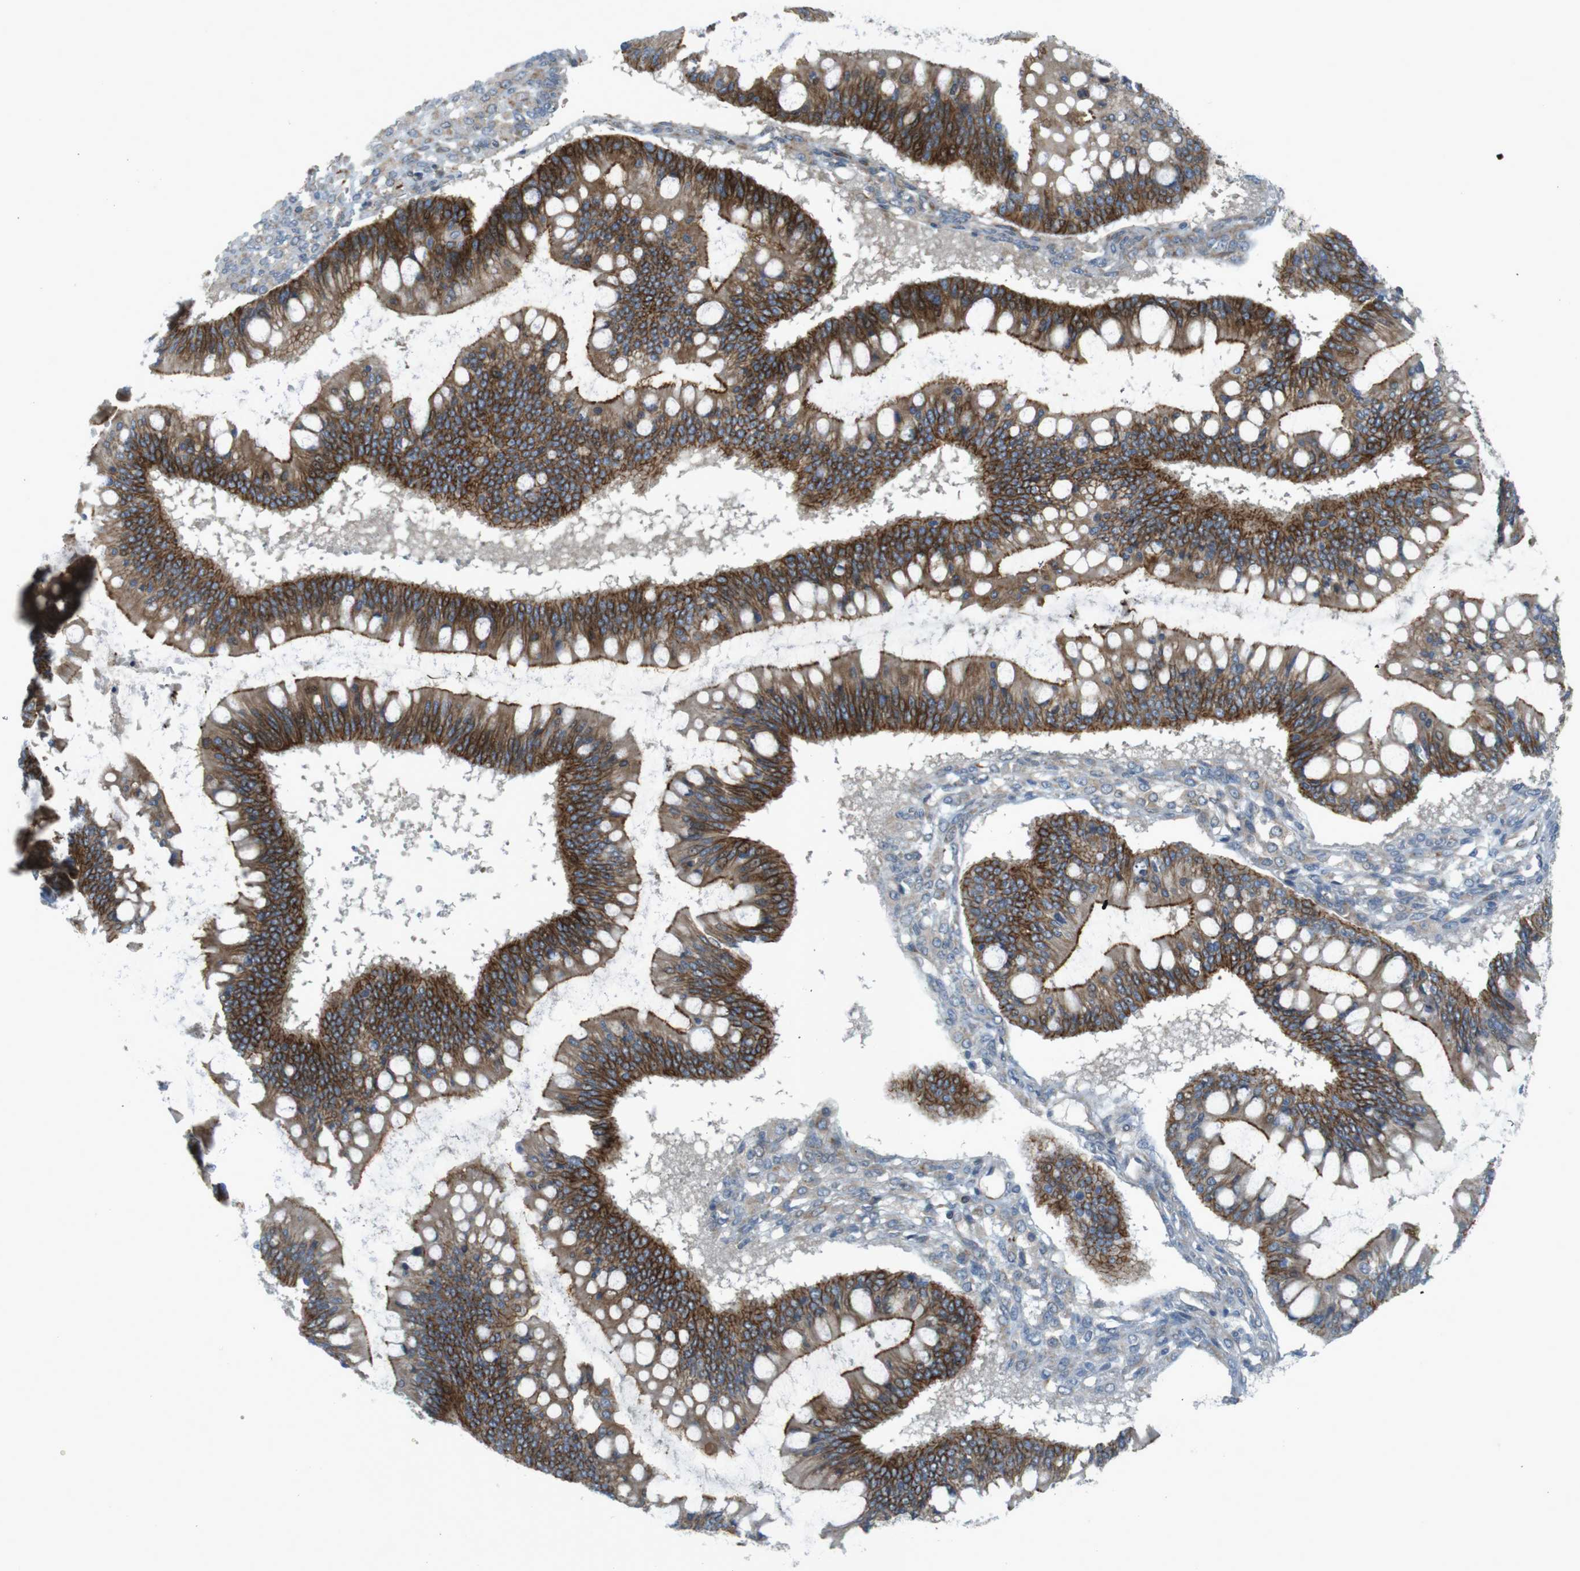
{"staining": {"intensity": "strong", "quantity": ">75%", "location": "cytoplasmic/membranous"}, "tissue": "ovarian cancer", "cell_type": "Tumor cells", "image_type": "cancer", "snomed": [{"axis": "morphology", "description": "Cystadenocarcinoma, mucinous, NOS"}, {"axis": "topography", "description": "Ovary"}], "caption": "High-magnification brightfield microscopy of ovarian mucinous cystadenocarcinoma stained with DAB (3,3'-diaminobenzidine) (brown) and counterstained with hematoxylin (blue). tumor cells exhibit strong cytoplasmic/membranous staining is identified in approximately>75% of cells. (IHC, brightfield microscopy, high magnification).", "gene": "GJC3", "patient": {"sex": "female", "age": 73}}